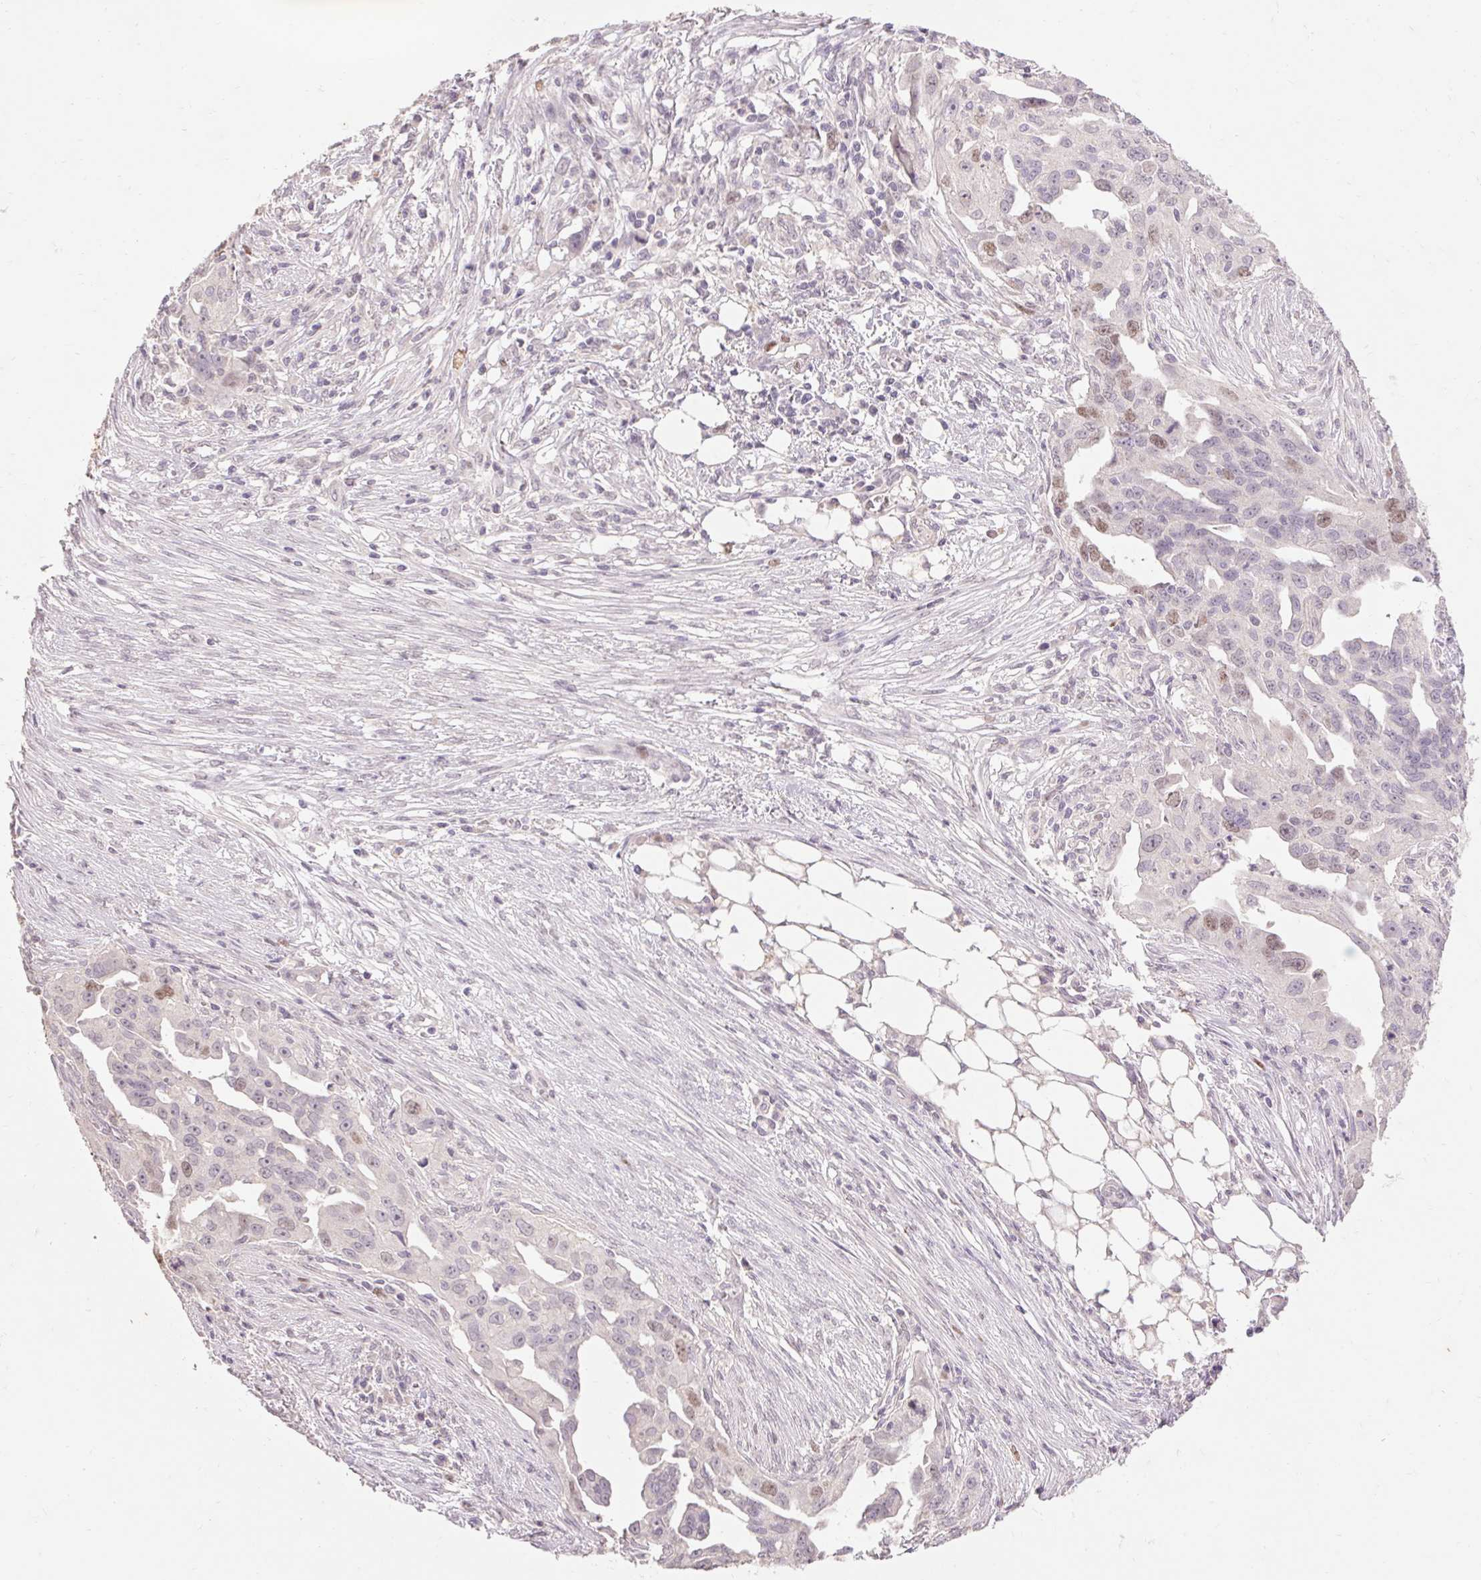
{"staining": {"intensity": "weak", "quantity": "<25%", "location": "nuclear"}, "tissue": "ovarian cancer", "cell_type": "Tumor cells", "image_type": "cancer", "snomed": [{"axis": "morphology", "description": "Carcinoma, endometroid"}, {"axis": "morphology", "description": "Cystadenocarcinoma, serous, NOS"}, {"axis": "topography", "description": "Ovary"}], "caption": "This is a image of immunohistochemistry staining of serous cystadenocarcinoma (ovarian), which shows no expression in tumor cells.", "gene": "SKP2", "patient": {"sex": "female", "age": 45}}